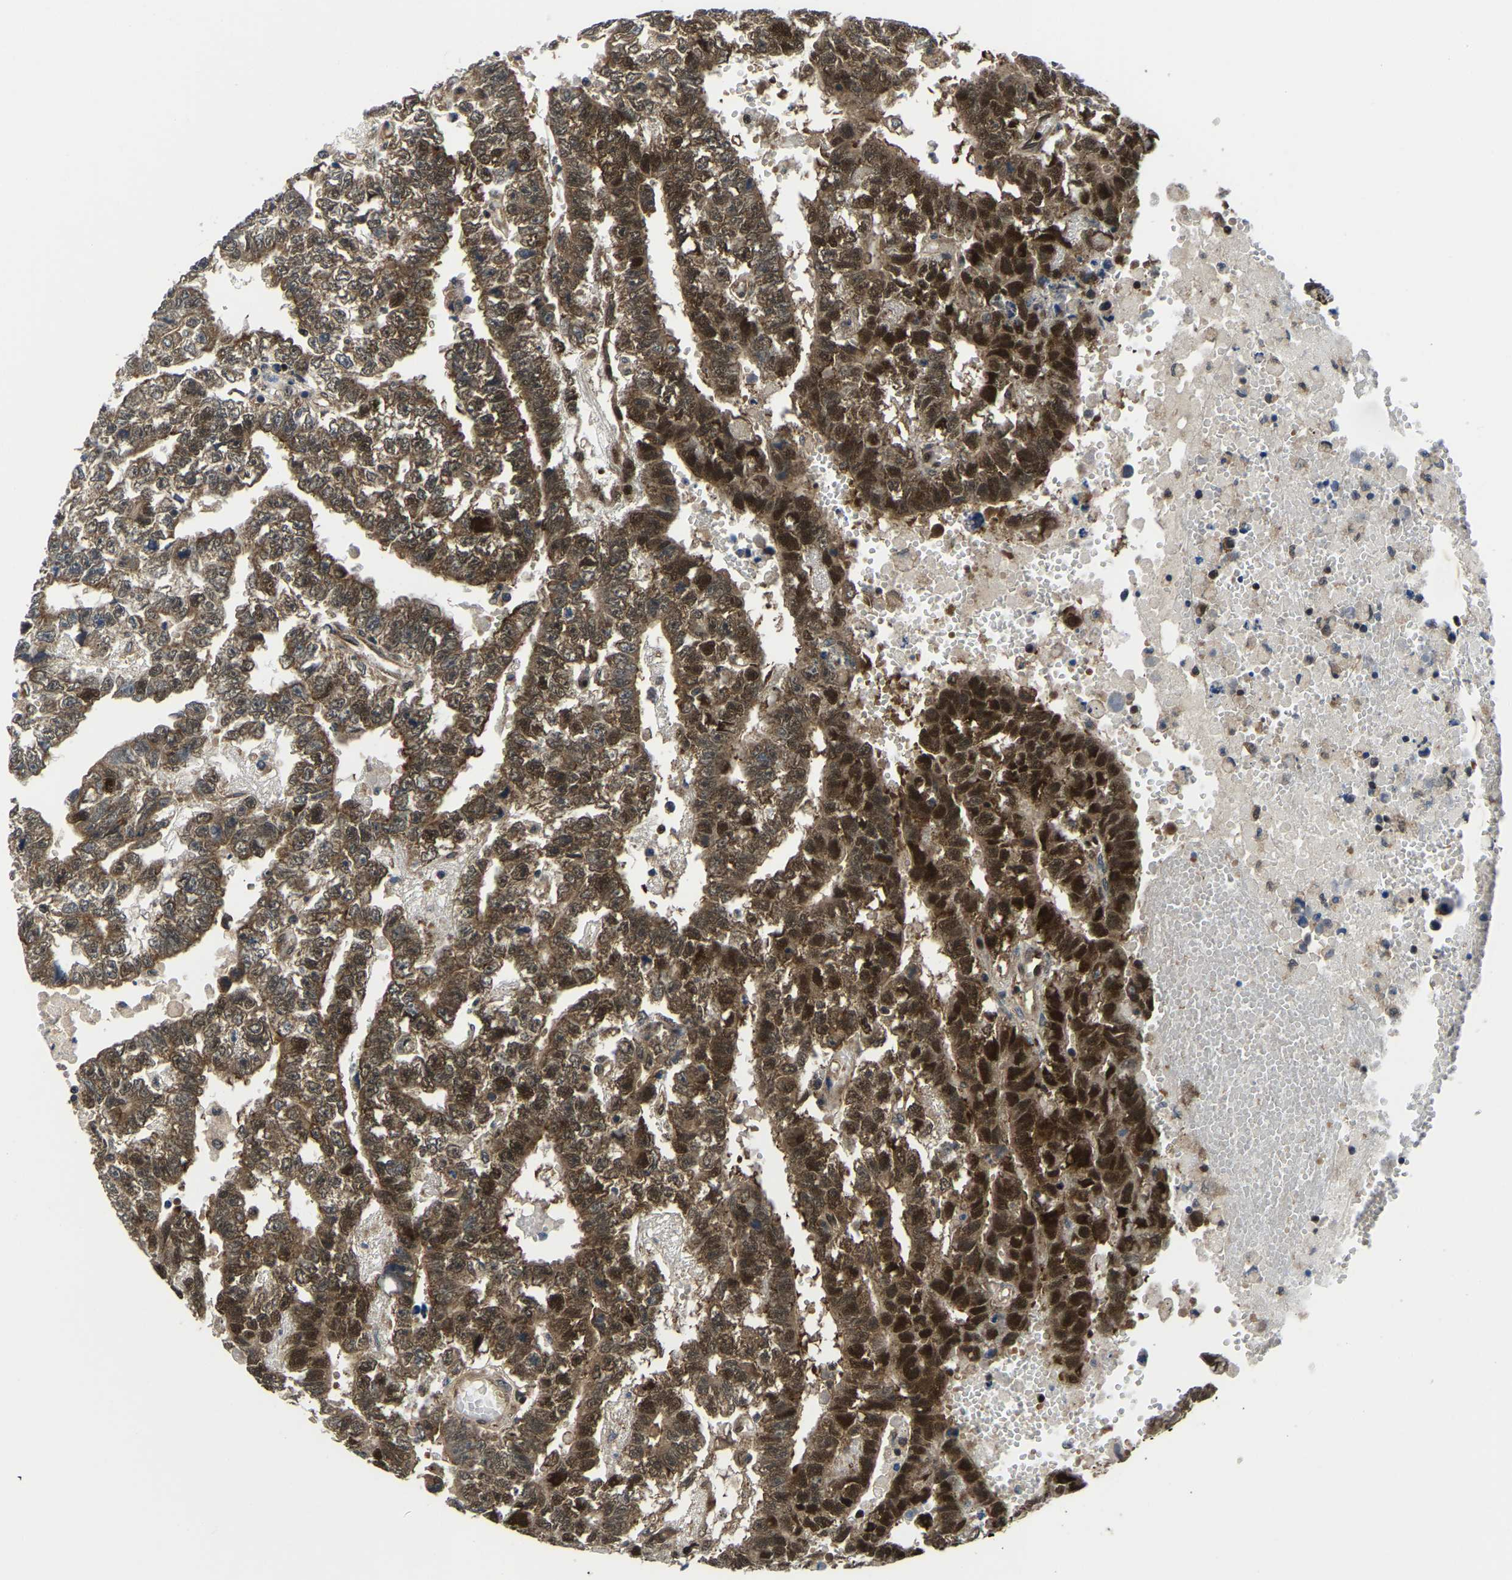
{"staining": {"intensity": "strong", "quantity": ">75%", "location": "cytoplasmic/membranous,nuclear"}, "tissue": "testis cancer", "cell_type": "Tumor cells", "image_type": "cancer", "snomed": [{"axis": "morphology", "description": "Carcinoma, Embryonal, NOS"}, {"axis": "topography", "description": "Testis"}], "caption": "Strong cytoplasmic/membranous and nuclear expression for a protein is appreciated in approximately >75% of tumor cells of embryonal carcinoma (testis) using immunohistochemistry (IHC).", "gene": "DFFA", "patient": {"sex": "male", "age": 25}}